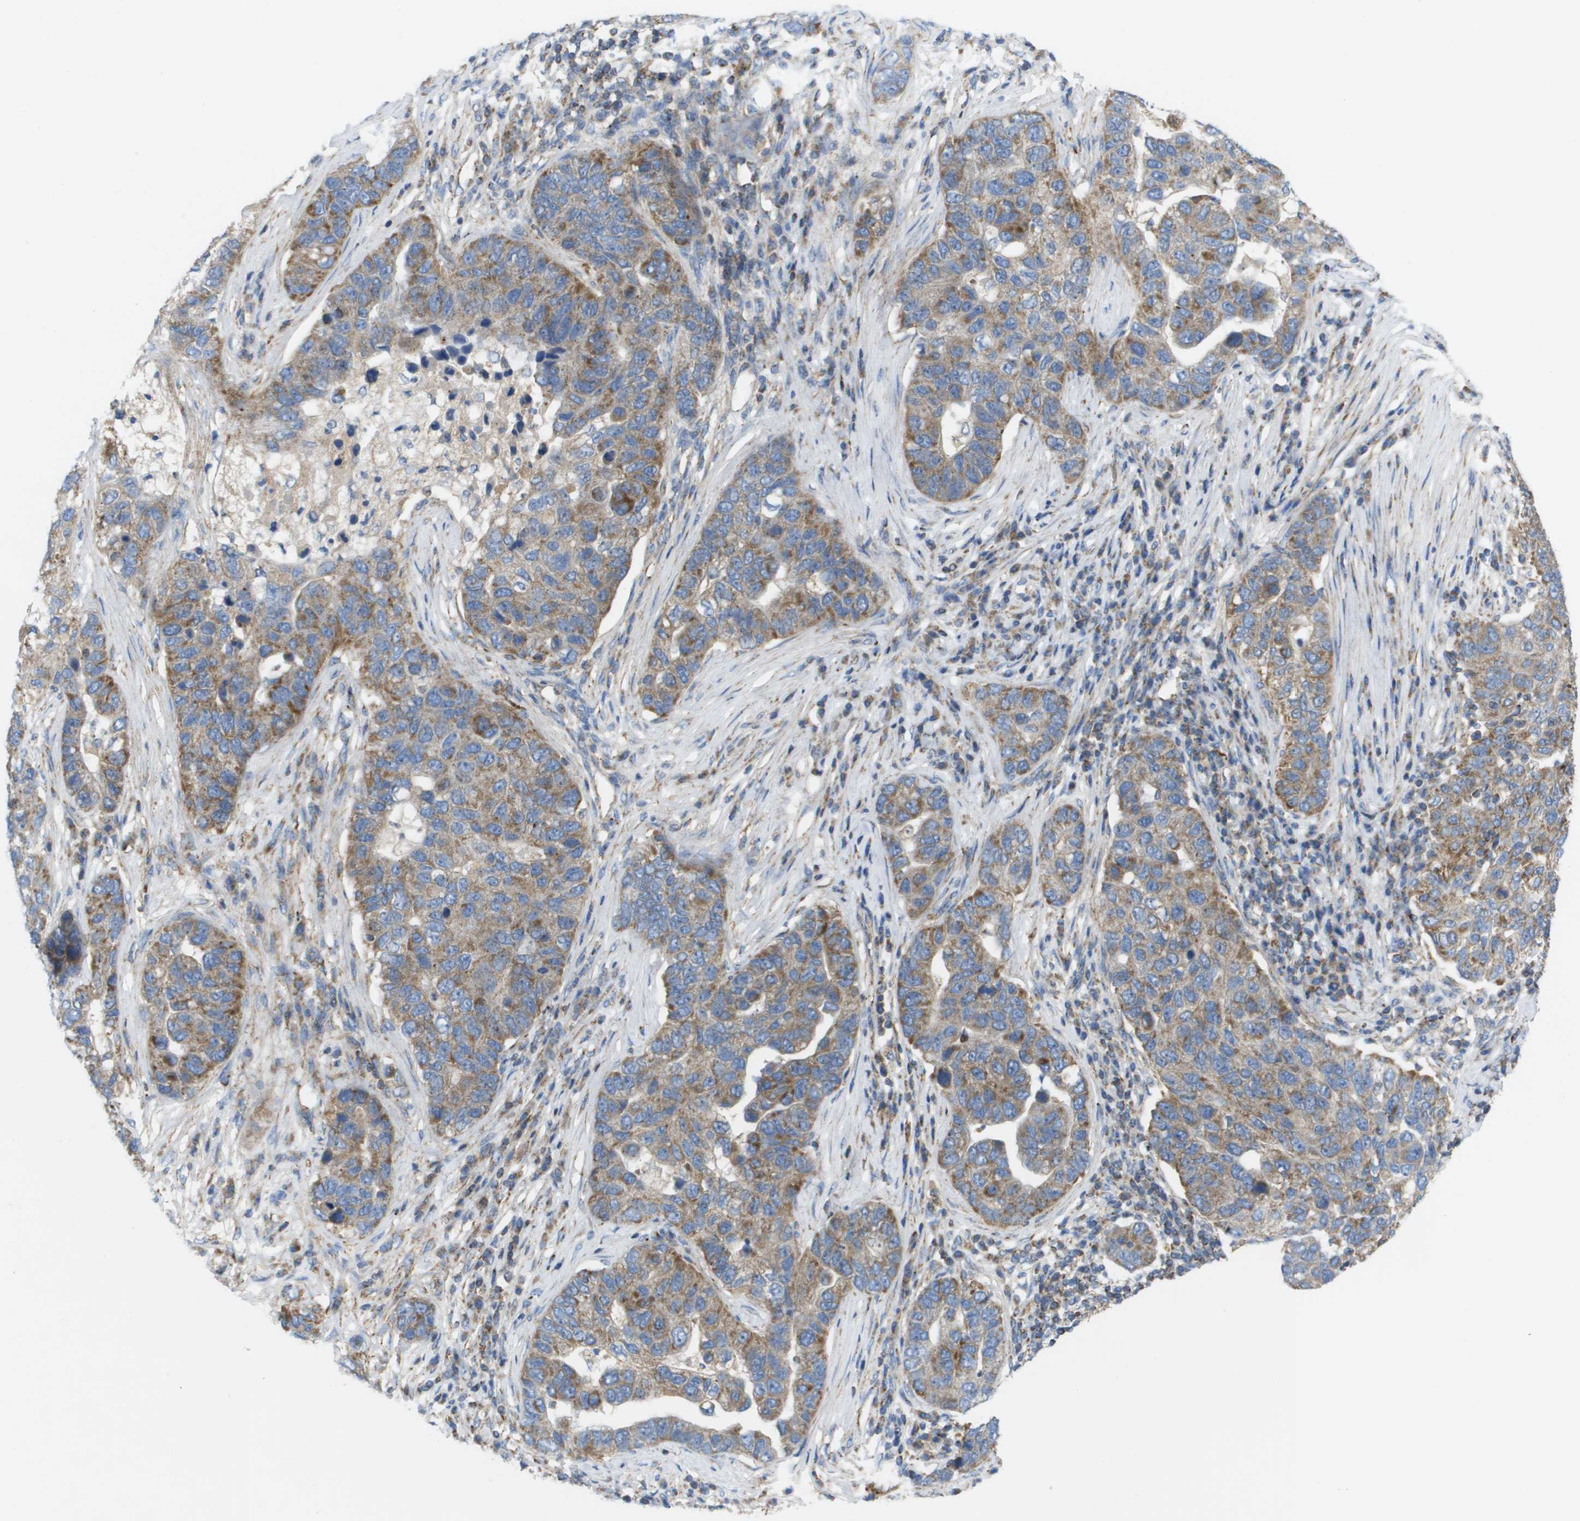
{"staining": {"intensity": "moderate", "quantity": ">75%", "location": "cytoplasmic/membranous"}, "tissue": "pancreatic cancer", "cell_type": "Tumor cells", "image_type": "cancer", "snomed": [{"axis": "morphology", "description": "Adenocarcinoma, NOS"}, {"axis": "topography", "description": "Pancreas"}], "caption": "A brown stain shows moderate cytoplasmic/membranous positivity of a protein in human pancreatic cancer tumor cells. (IHC, brightfield microscopy, high magnification).", "gene": "FIS1", "patient": {"sex": "female", "age": 61}}